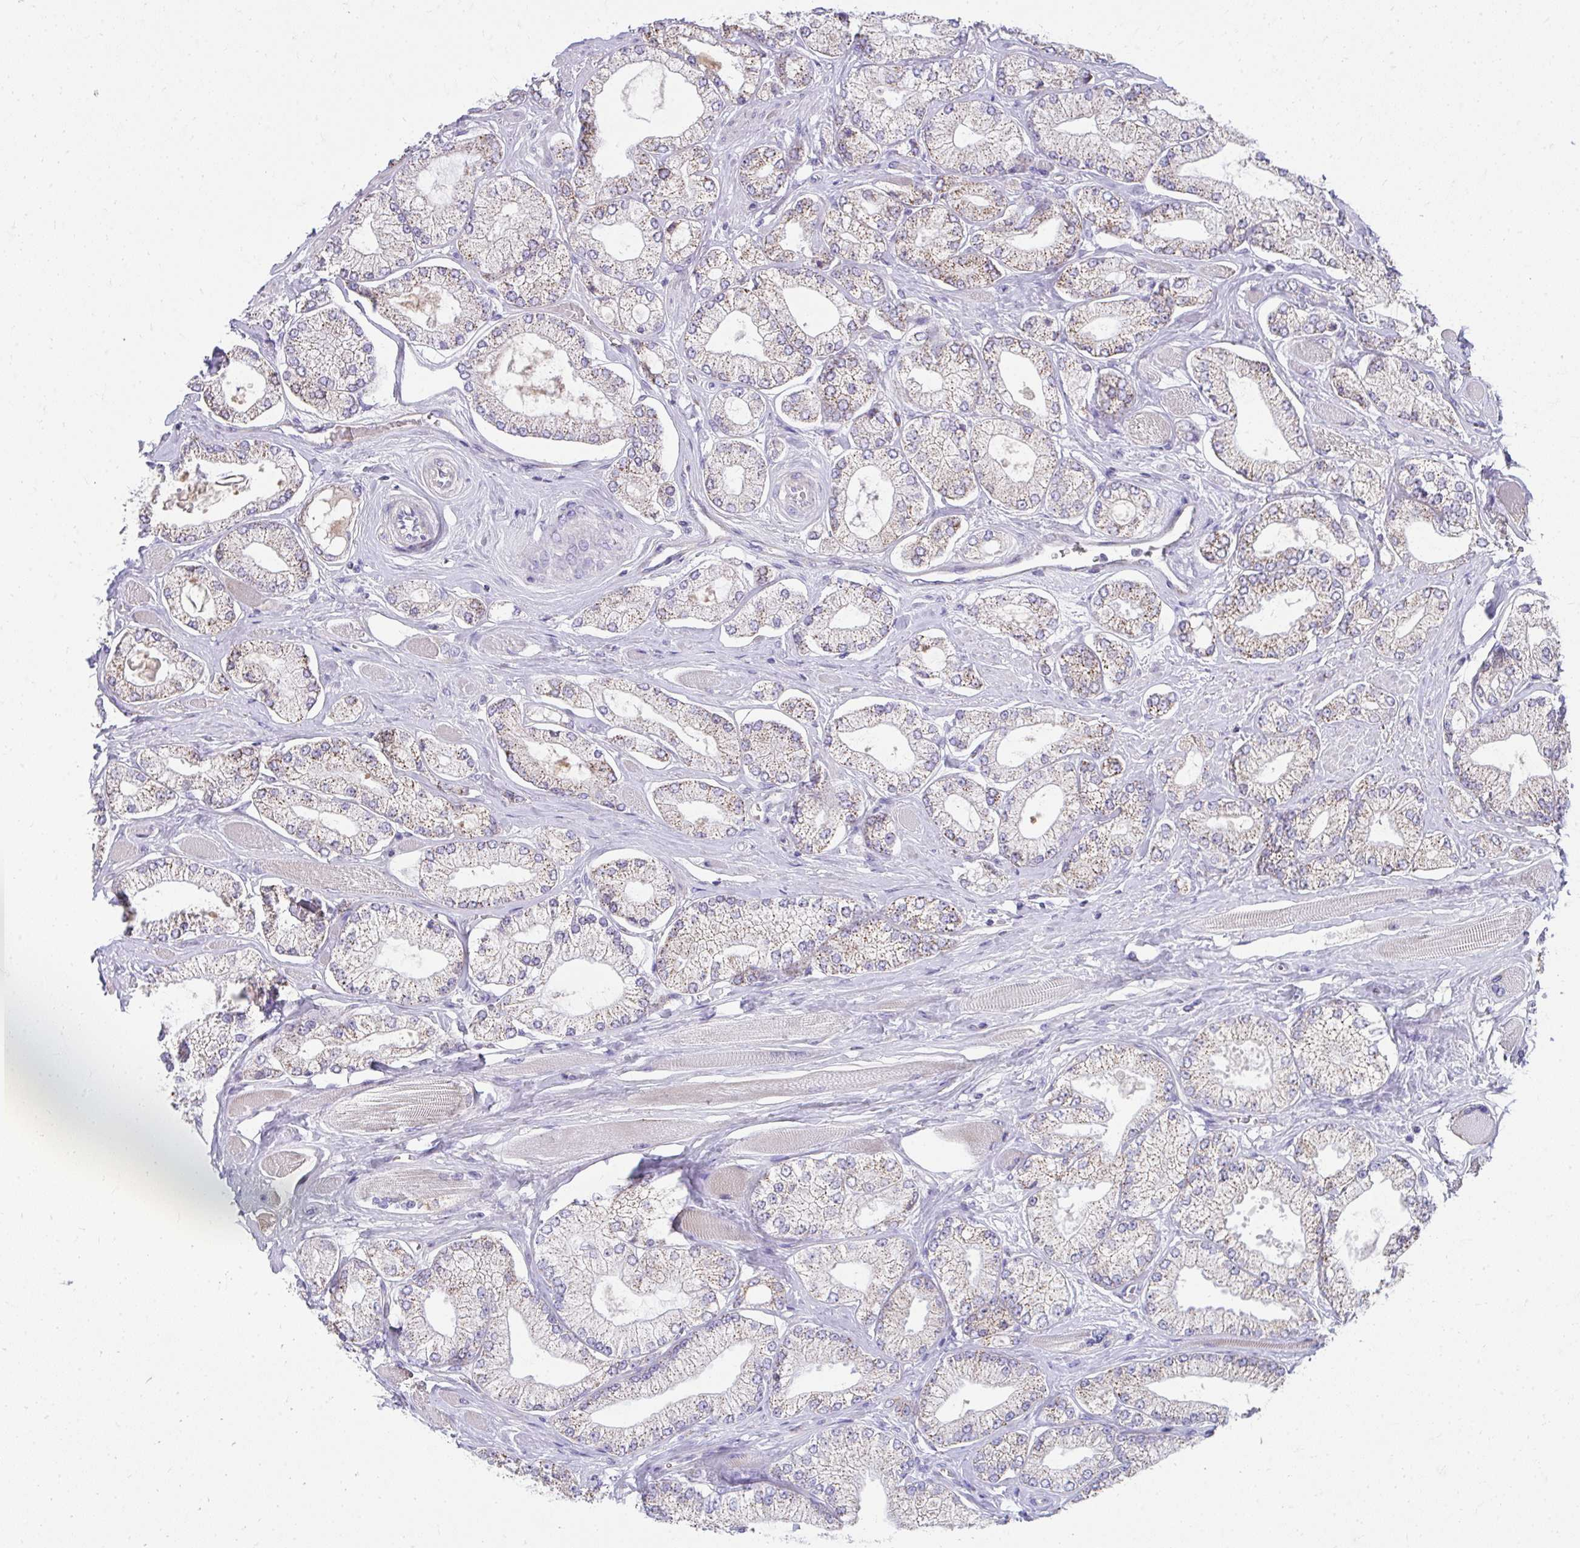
{"staining": {"intensity": "moderate", "quantity": ">75%", "location": "cytoplasmic/membranous"}, "tissue": "prostate cancer", "cell_type": "Tumor cells", "image_type": "cancer", "snomed": [{"axis": "morphology", "description": "Adenocarcinoma, High grade"}, {"axis": "topography", "description": "Prostate"}], "caption": "Protein staining shows moderate cytoplasmic/membranous positivity in about >75% of tumor cells in prostate cancer (adenocarcinoma (high-grade)).", "gene": "PRRG3", "patient": {"sex": "male", "age": 68}}